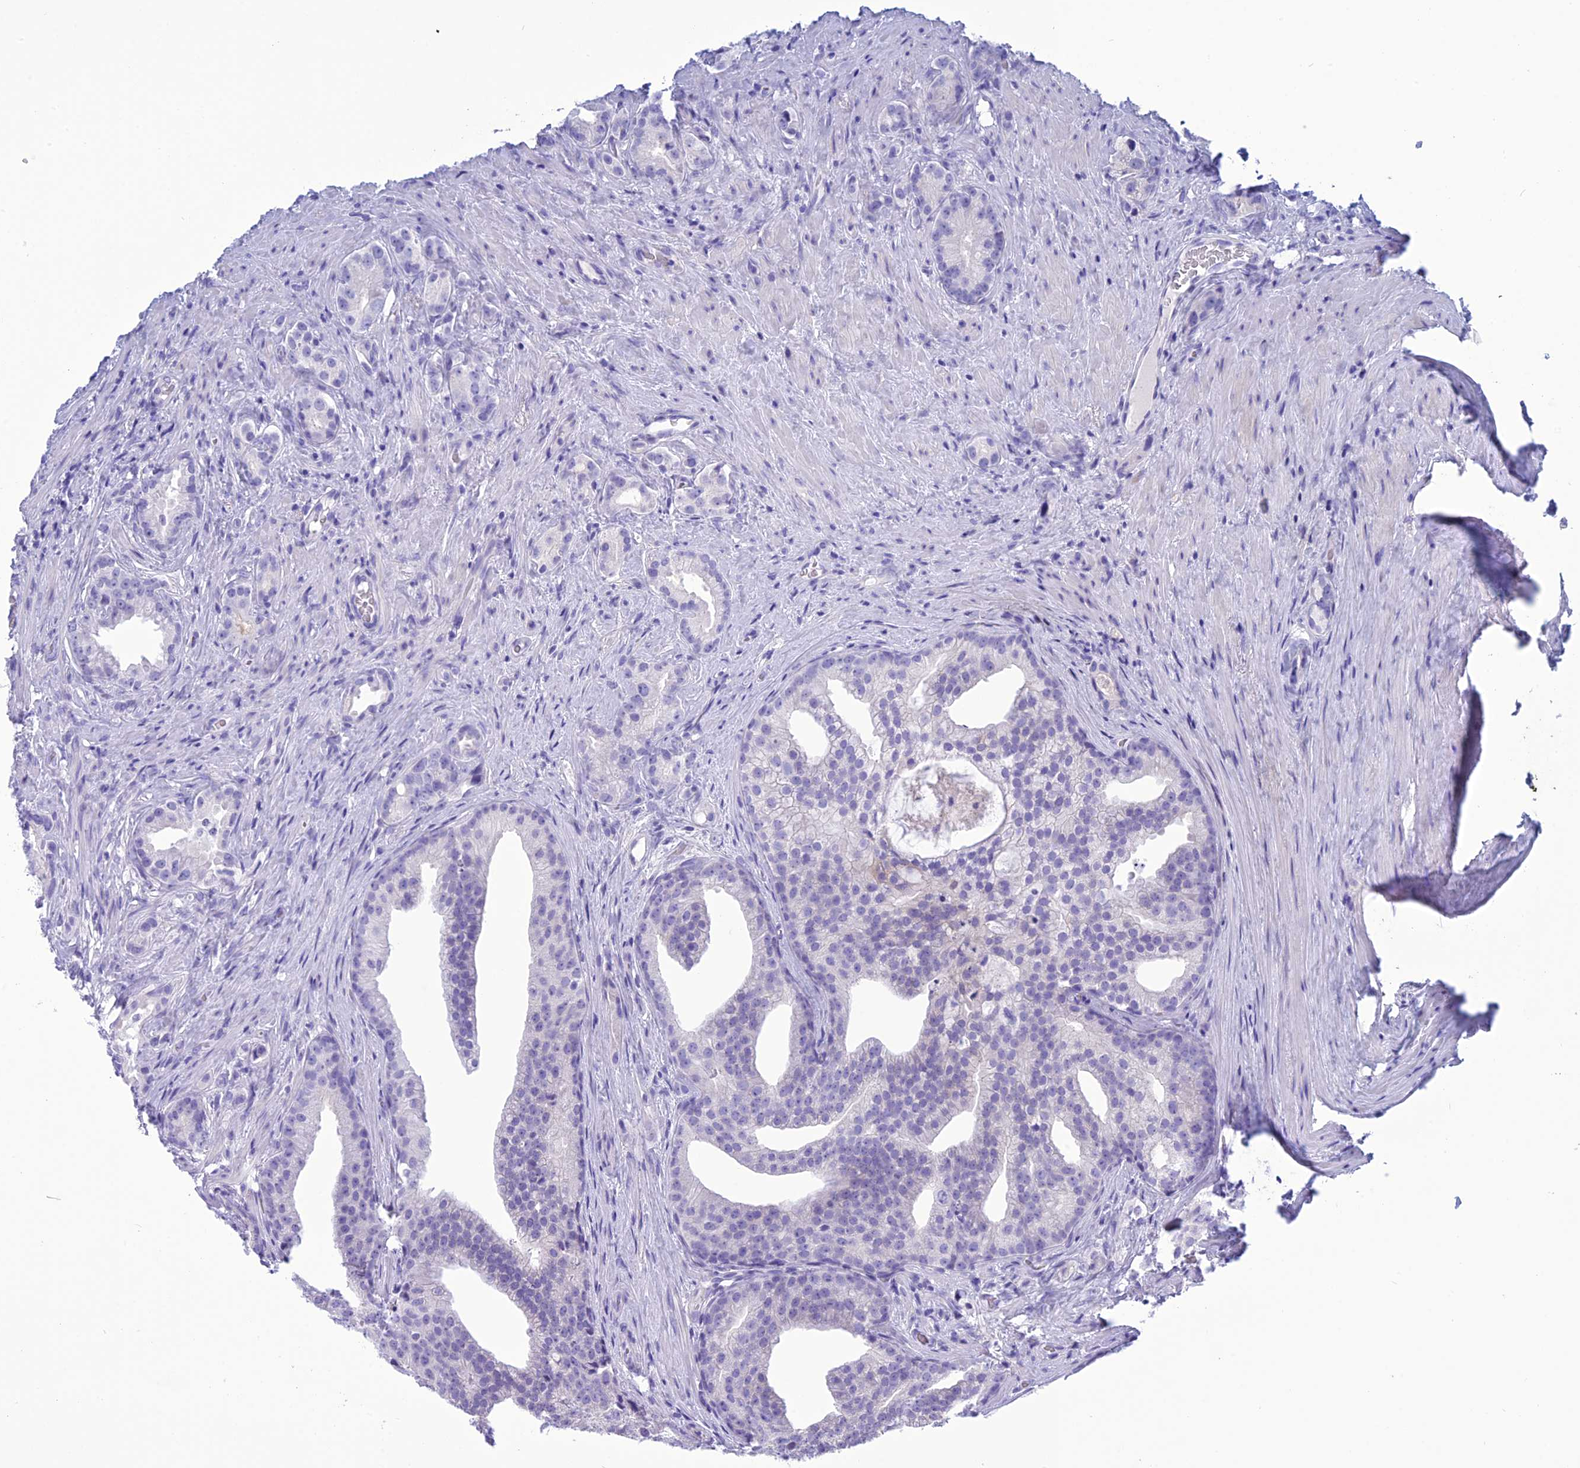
{"staining": {"intensity": "negative", "quantity": "none", "location": "none"}, "tissue": "prostate cancer", "cell_type": "Tumor cells", "image_type": "cancer", "snomed": [{"axis": "morphology", "description": "Adenocarcinoma, Low grade"}, {"axis": "topography", "description": "Prostate"}], "caption": "Prostate cancer was stained to show a protein in brown. There is no significant staining in tumor cells.", "gene": "BBS2", "patient": {"sex": "male", "age": 71}}